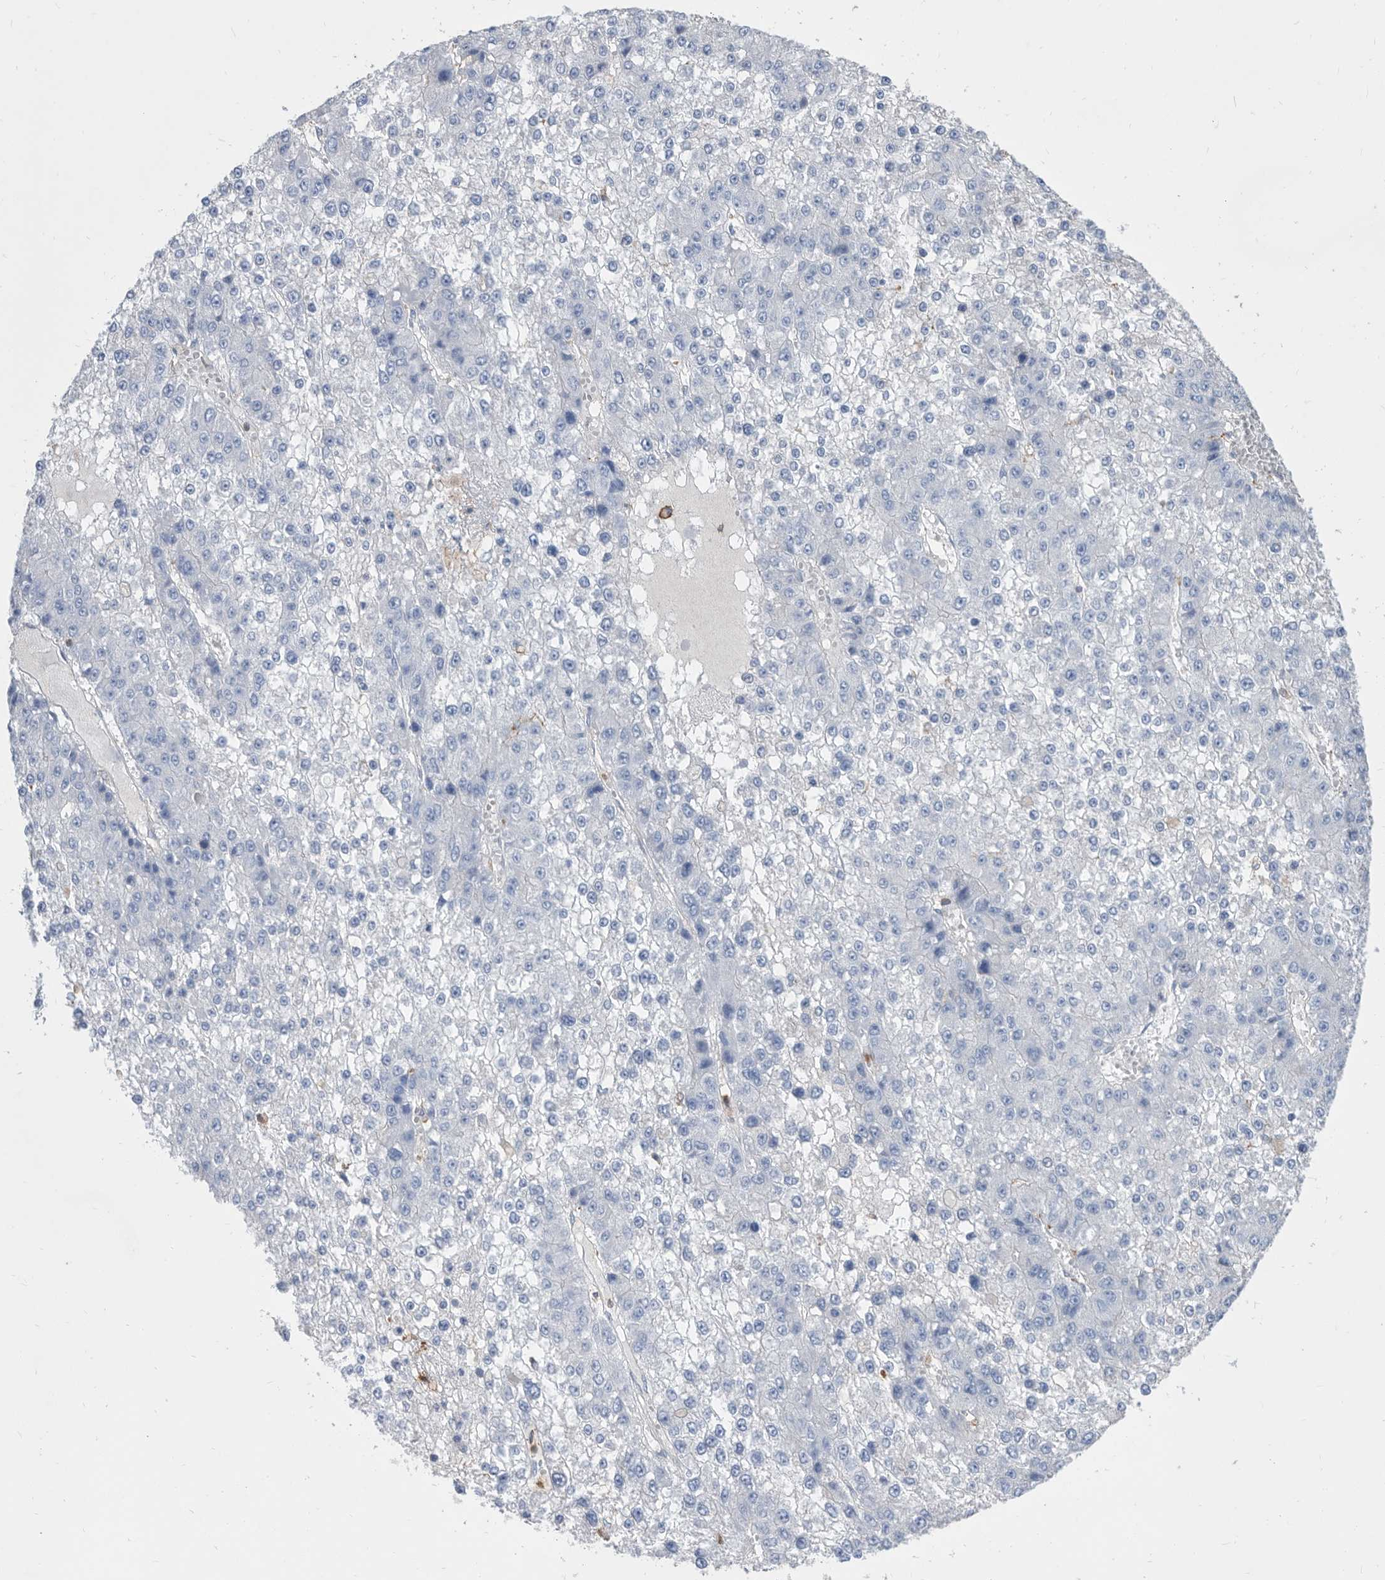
{"staining": {"intensity": "negative", "quantity": "none", "location": "none"}, "tissue": "liver cancer", "cell_type": "Tumor cells", "image_type": "cancer", "snomed": [{"axis": "morphology", "description": "Carcinoma, Hepatocellular, NOS"}, {"axis": "topography", "description": "Liver"}], "caption": "Immunohistochemistry of human liver cancer (hepatocellular carcinoma) demonstrates no staining in tumor cells.", "gene": "MS4A4A", "patient": {"sex": "female", "age": 73}}